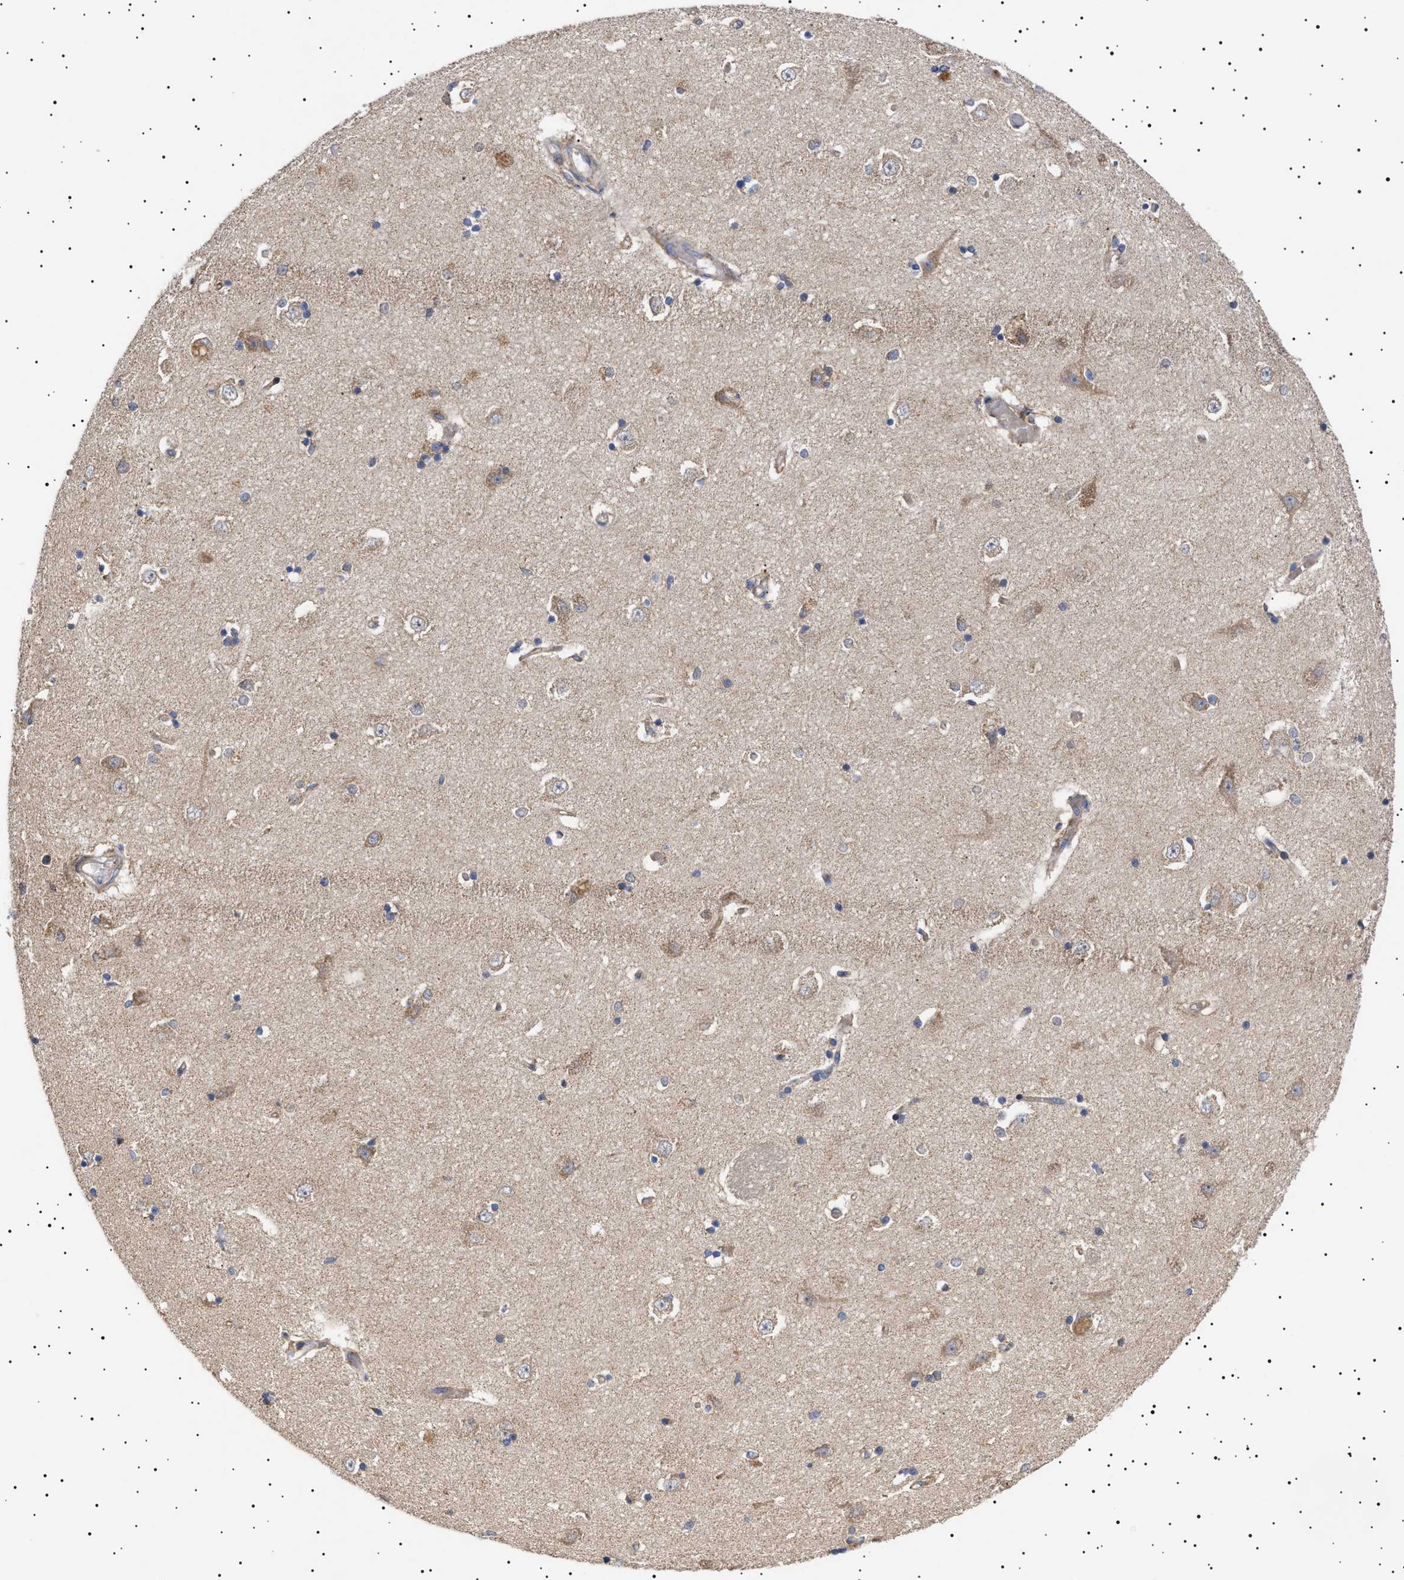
{"staining": {"intensity": "moderate", "quantity": "25%-75%", "location": "cytoplasmic/membranous"}, "tissue": "hippocampus", "cell_type": "Glial cells", "image_type": "normal", "snomed": [{"axis": "morphology", "description": "Normal tissue, NOS"}, {"axis": "topography", "description": "Hippocampus"}], "caption": "Hippocampus stained for a protein shows moderate cytoplasmic/membranous positivity in glial cells. The protein is shown in brown color, while the nuclei are stained blue.", "gene": "MRPL10", "patient": {"sex": "male", "age": 45}}